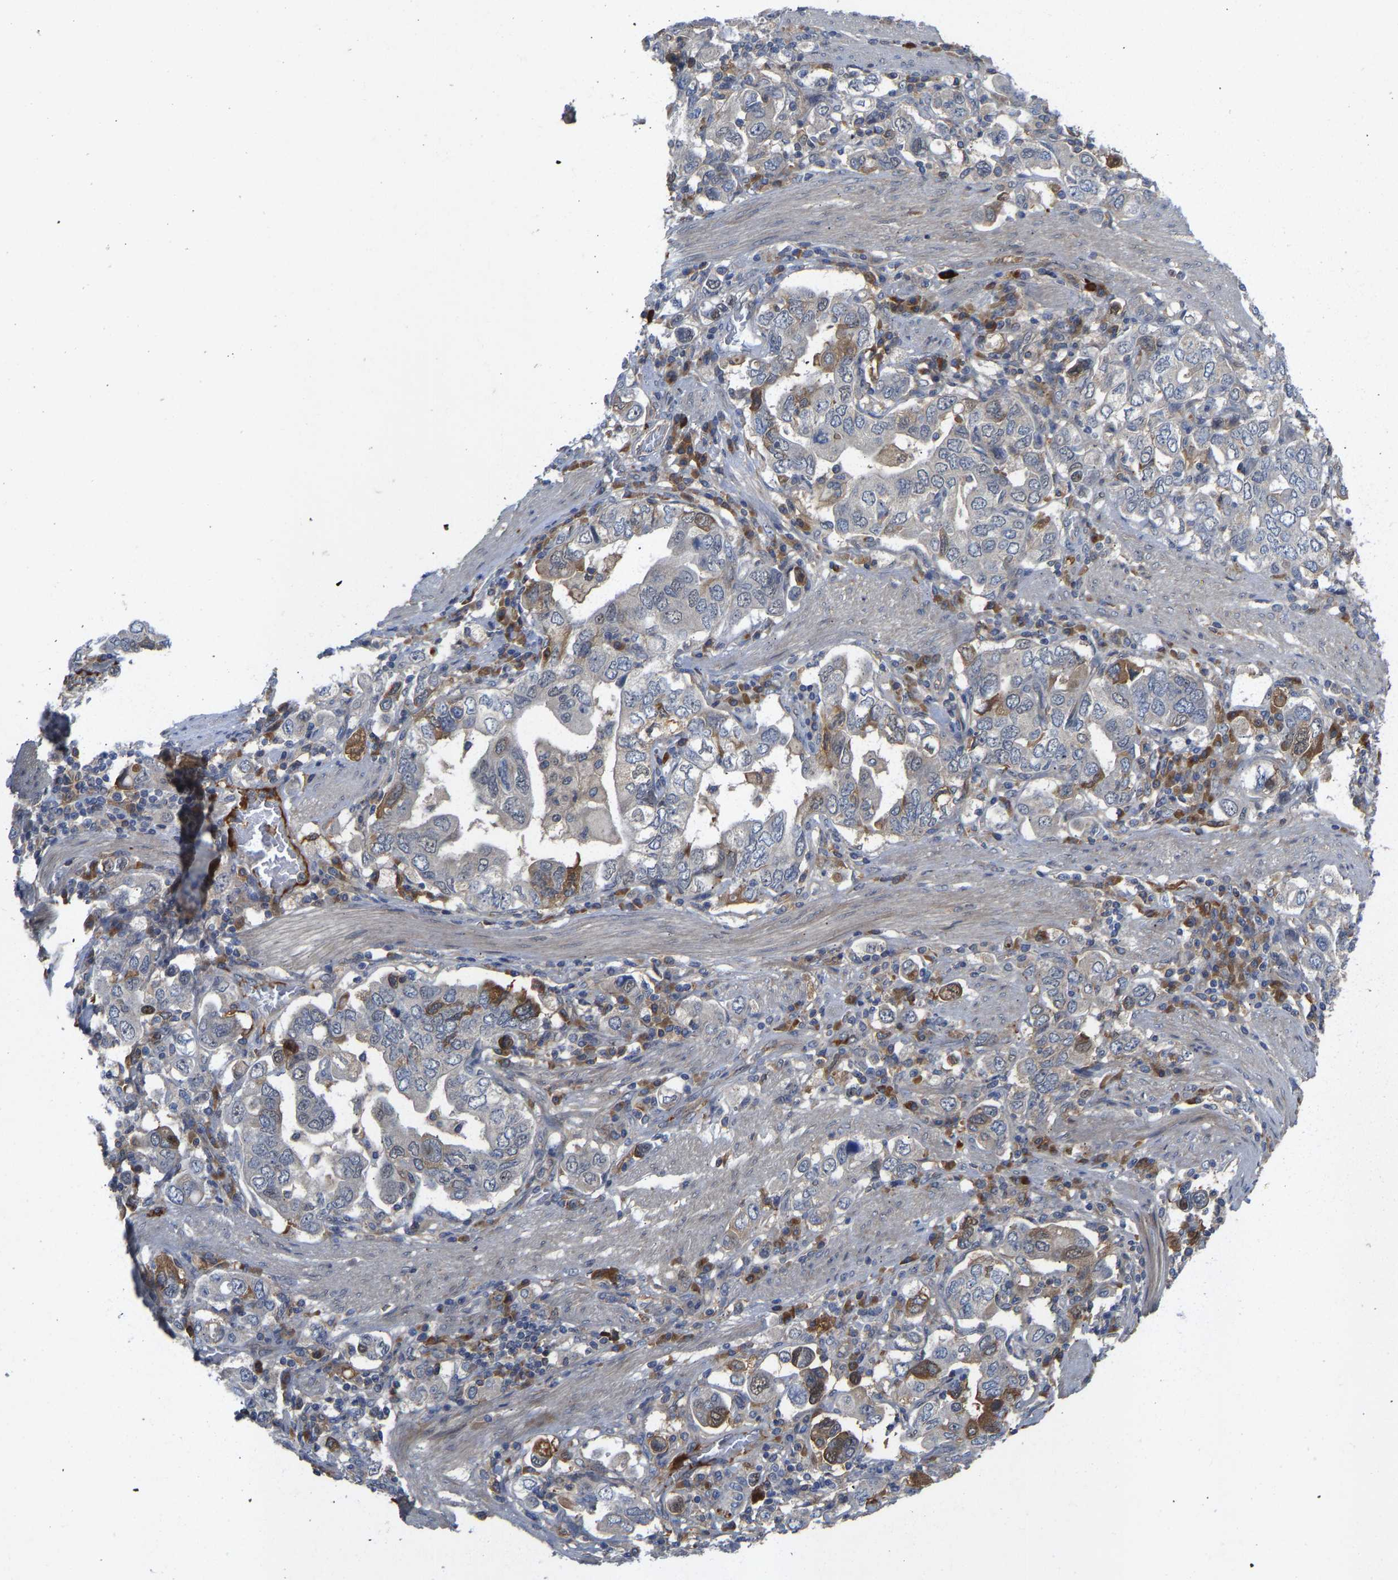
{"staining": {"intensity": "moderate", "quantity": "<25%", "location": "cytoplasmic/membranous,nuclear"}, "tissue": "stomach cancer", "cell_type": "Tumor cells", "image_type": "cancer", "snomed": [{"axis": "morphology", "description": "Adenocarcinoma, NOS"}, {"axis": "topography", "description": "Stomach, upper"}], "caption": "IHC staining of stomach adenocarcinoma, which reveals low levels of moderate cytoplasmic/membranous and nuclear staining in about <25% of tumor cells indicating moderate cytoplasmic/membranous and nuclear protein expression. The staining was performed using DAB (brown) for protein detection and nuclei were counterstained in hematoxylin (blue).", "gene": "ZNF251", "patient": {"sex": "male", "age": 62}}